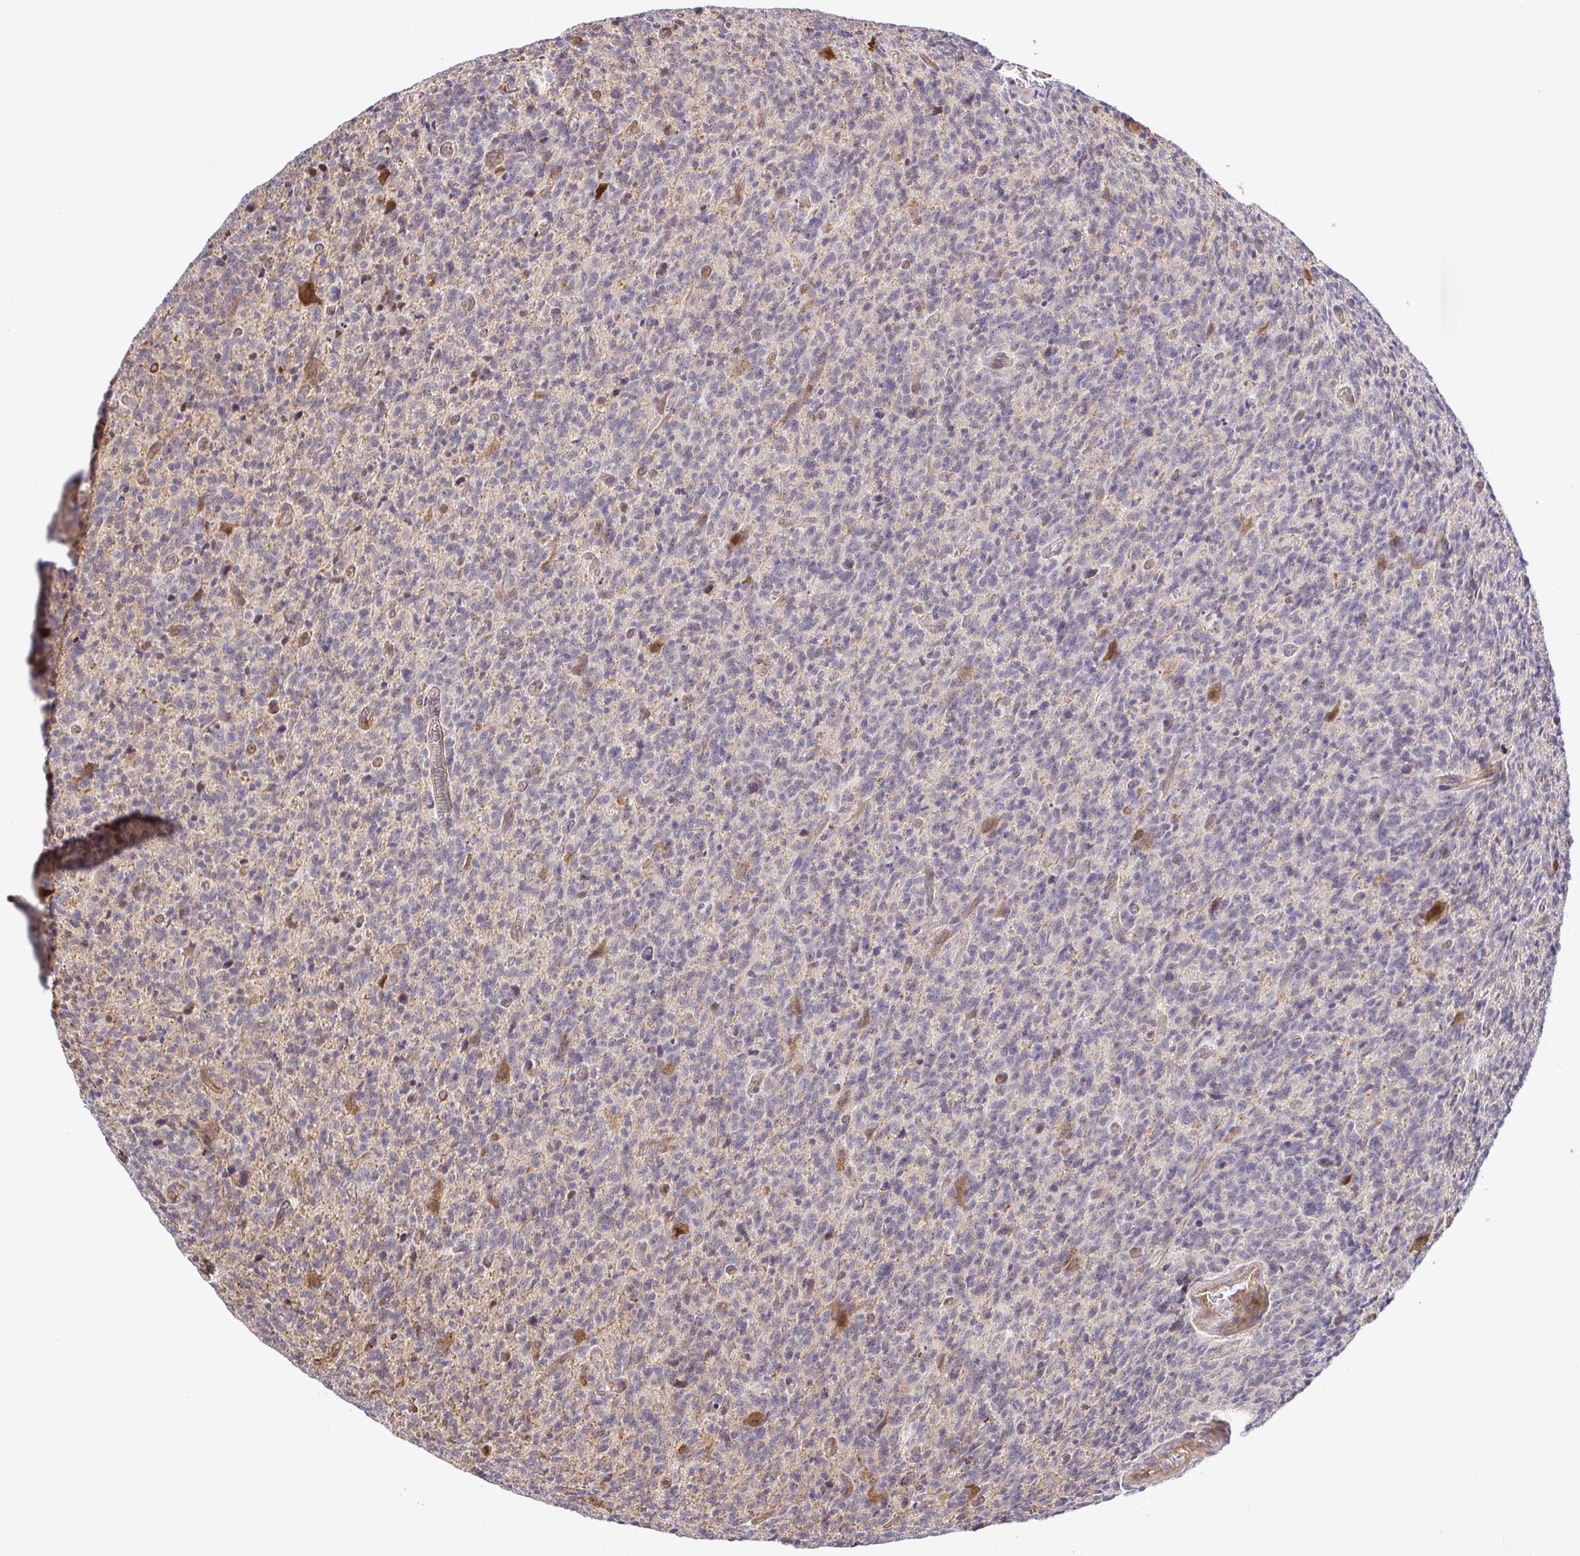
{"staining": {"intensity": "negative", "quantity": "none", "location": "none"}, "tissue": "glioma", "cell_type": "Tumor cells", "image_type": "cancer", "snomed": [{"axis": "morphology", "description": "Glioma, malignant, High grade"}, {"axis": "topography", "description": "Brain"}], "caption": "Immunohistochemistry (IHC) photomicrograph of neoplastic tissue: glioma stained with DAB (3,3'-diaminobenzidine) exhibits no significant protein expression in tumor cells.", "gene": "TRIM55", "patient": {"sex": "male", "age": 76}}